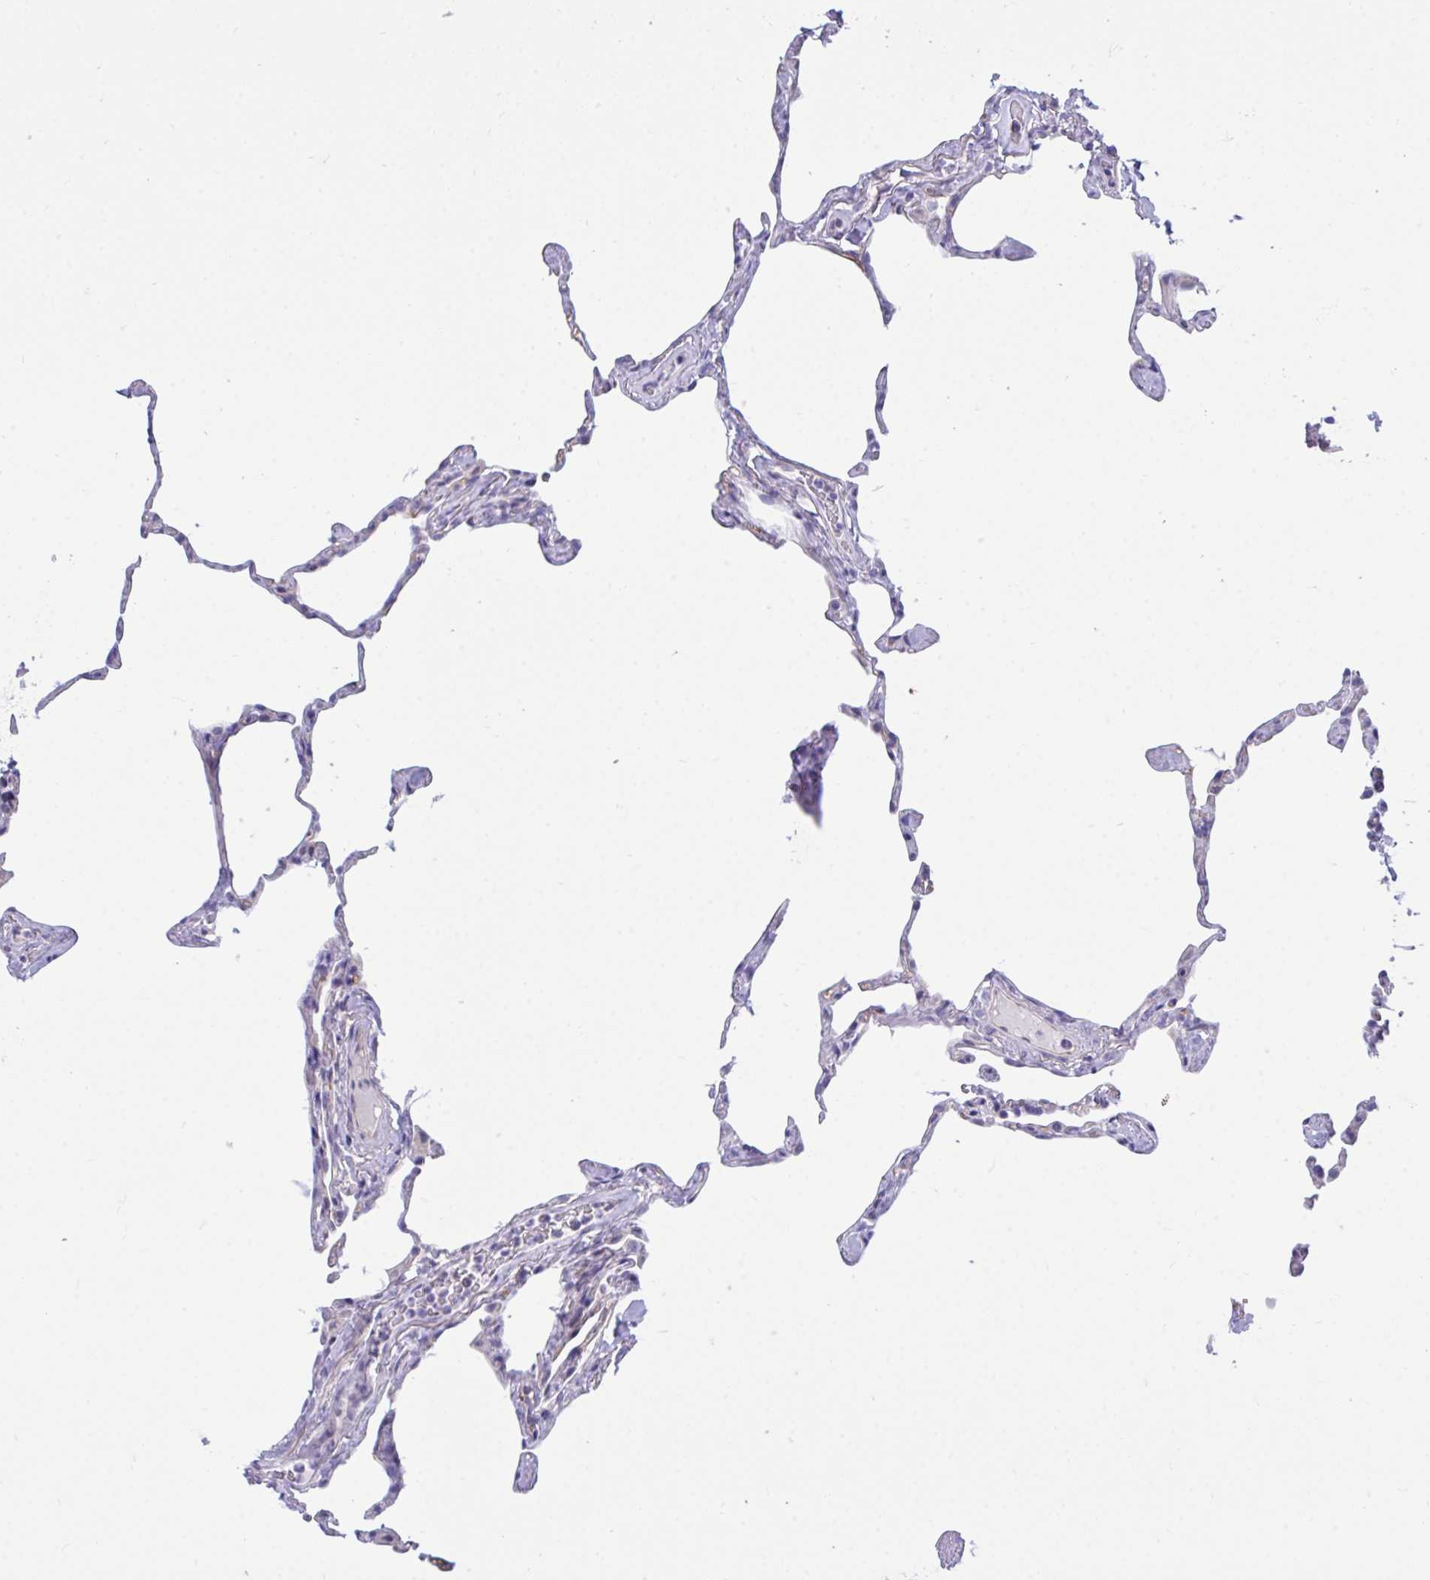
{"staining": {"intensity": "weak", "quantity": "<25%", "location": "cytoplasmic/membranous"}, "tissue": "lung", "cell_type": "Alveolar cells", "image_type": "normal", "snomed": [{"axis": "morphology", "description": "Normal tissue, NOS"}, {"axis": "topography", "description": "Lung"}], "caption": "Human lung stained for a protein using IHC exhibits no expression in alveolar cells.", "gene": "CENPQ", "patient": {"sex": "male", "age": 65}}